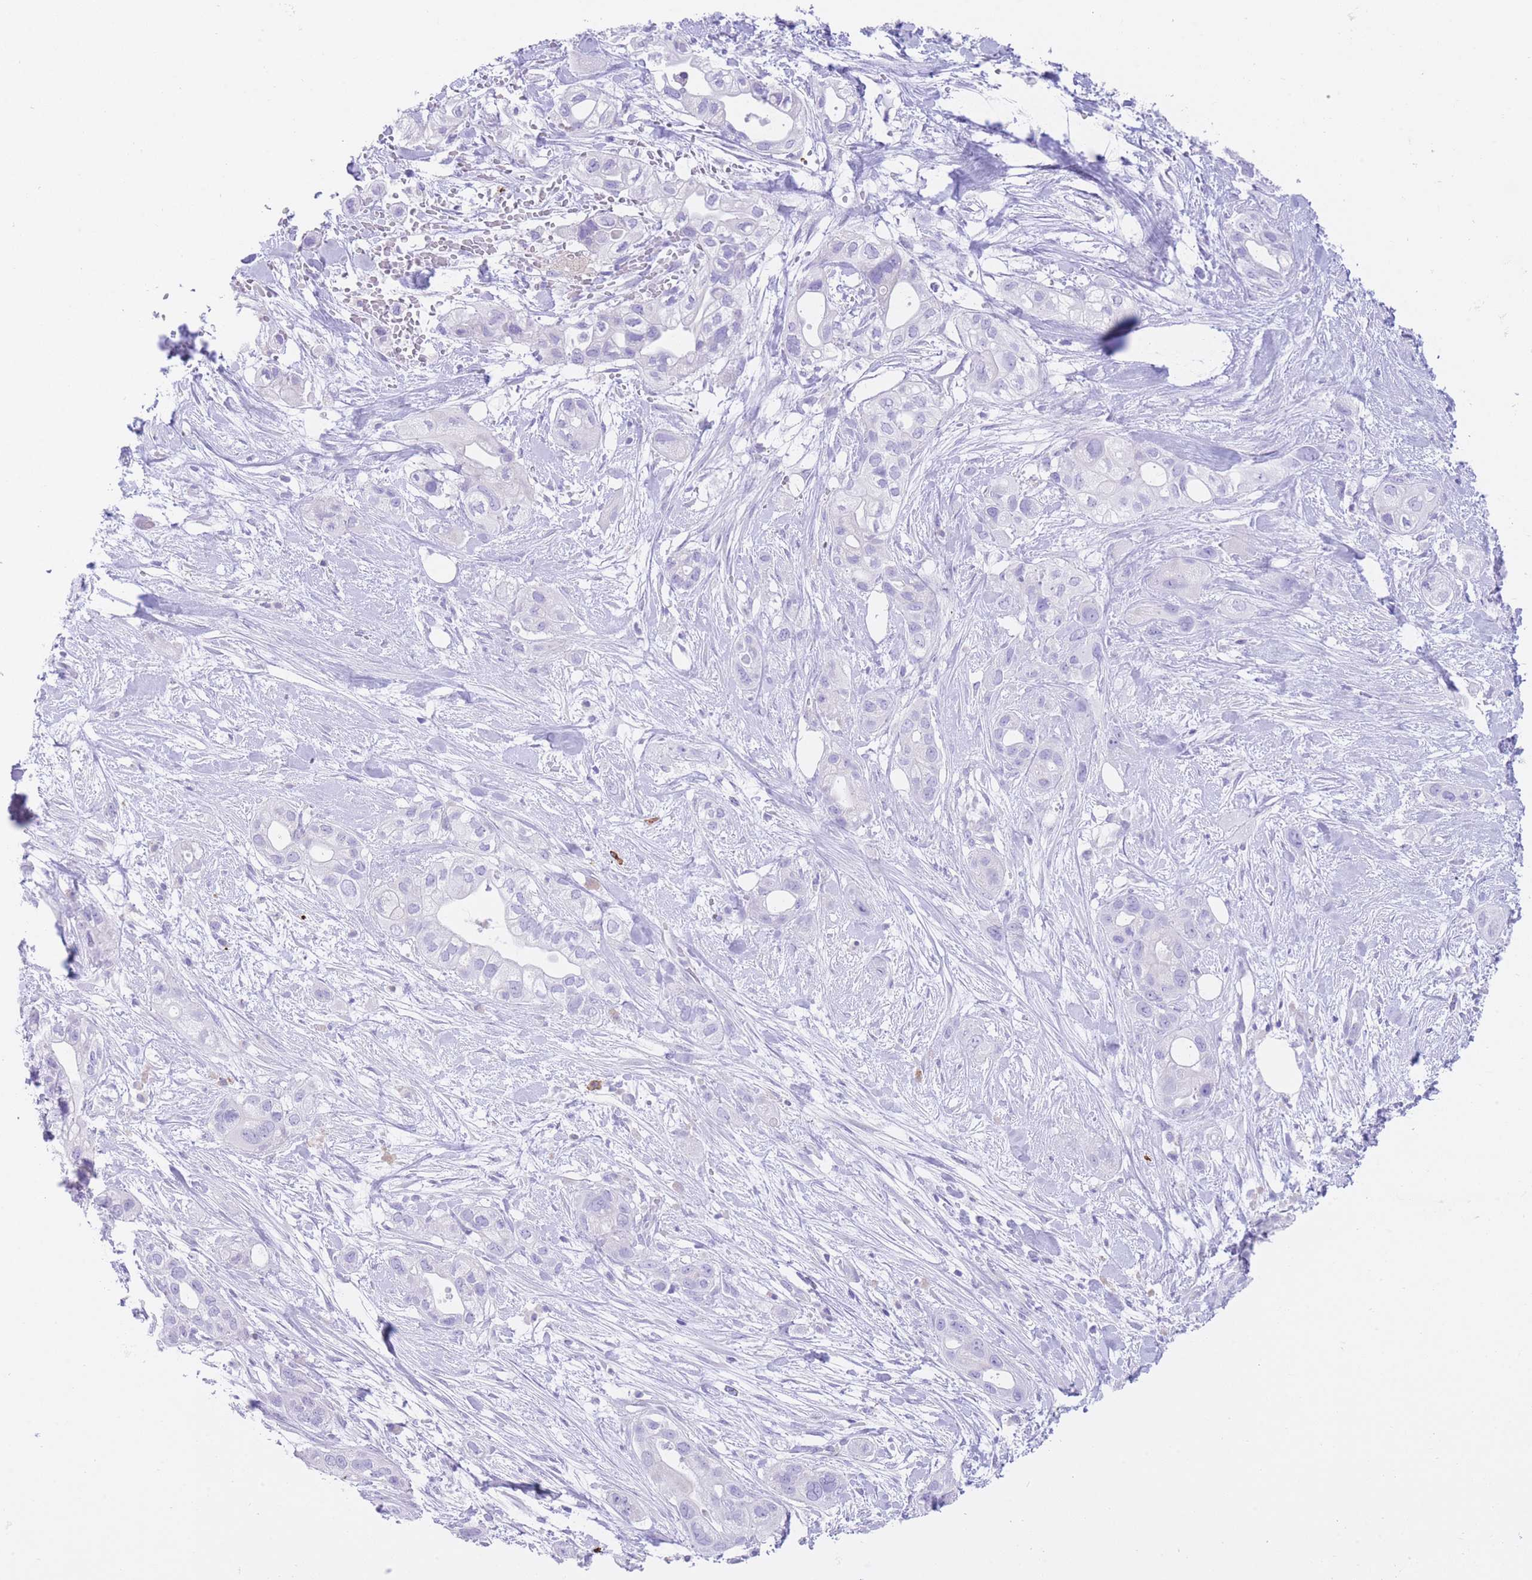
{"staining": {"intensity": "negative", "quantity": "none", "location": "none"}, "tissue": "pancreatic cancer", "cell_type": "Tumor cells", "image_type": "cancer", "snomed": [{"axis": "morphology", "description": "Adenocarcinoma, NOS"}, {"axis": "topography", "description": "Pancreas"}], "caption": "High power microscopy histopathology image of an IHC image of pancreatic cancer (adenocarcinoma), revealing no significant expression in tumor cells.", "gene": "QTRT1", "patient": {"sex": "male", "age": 44}}